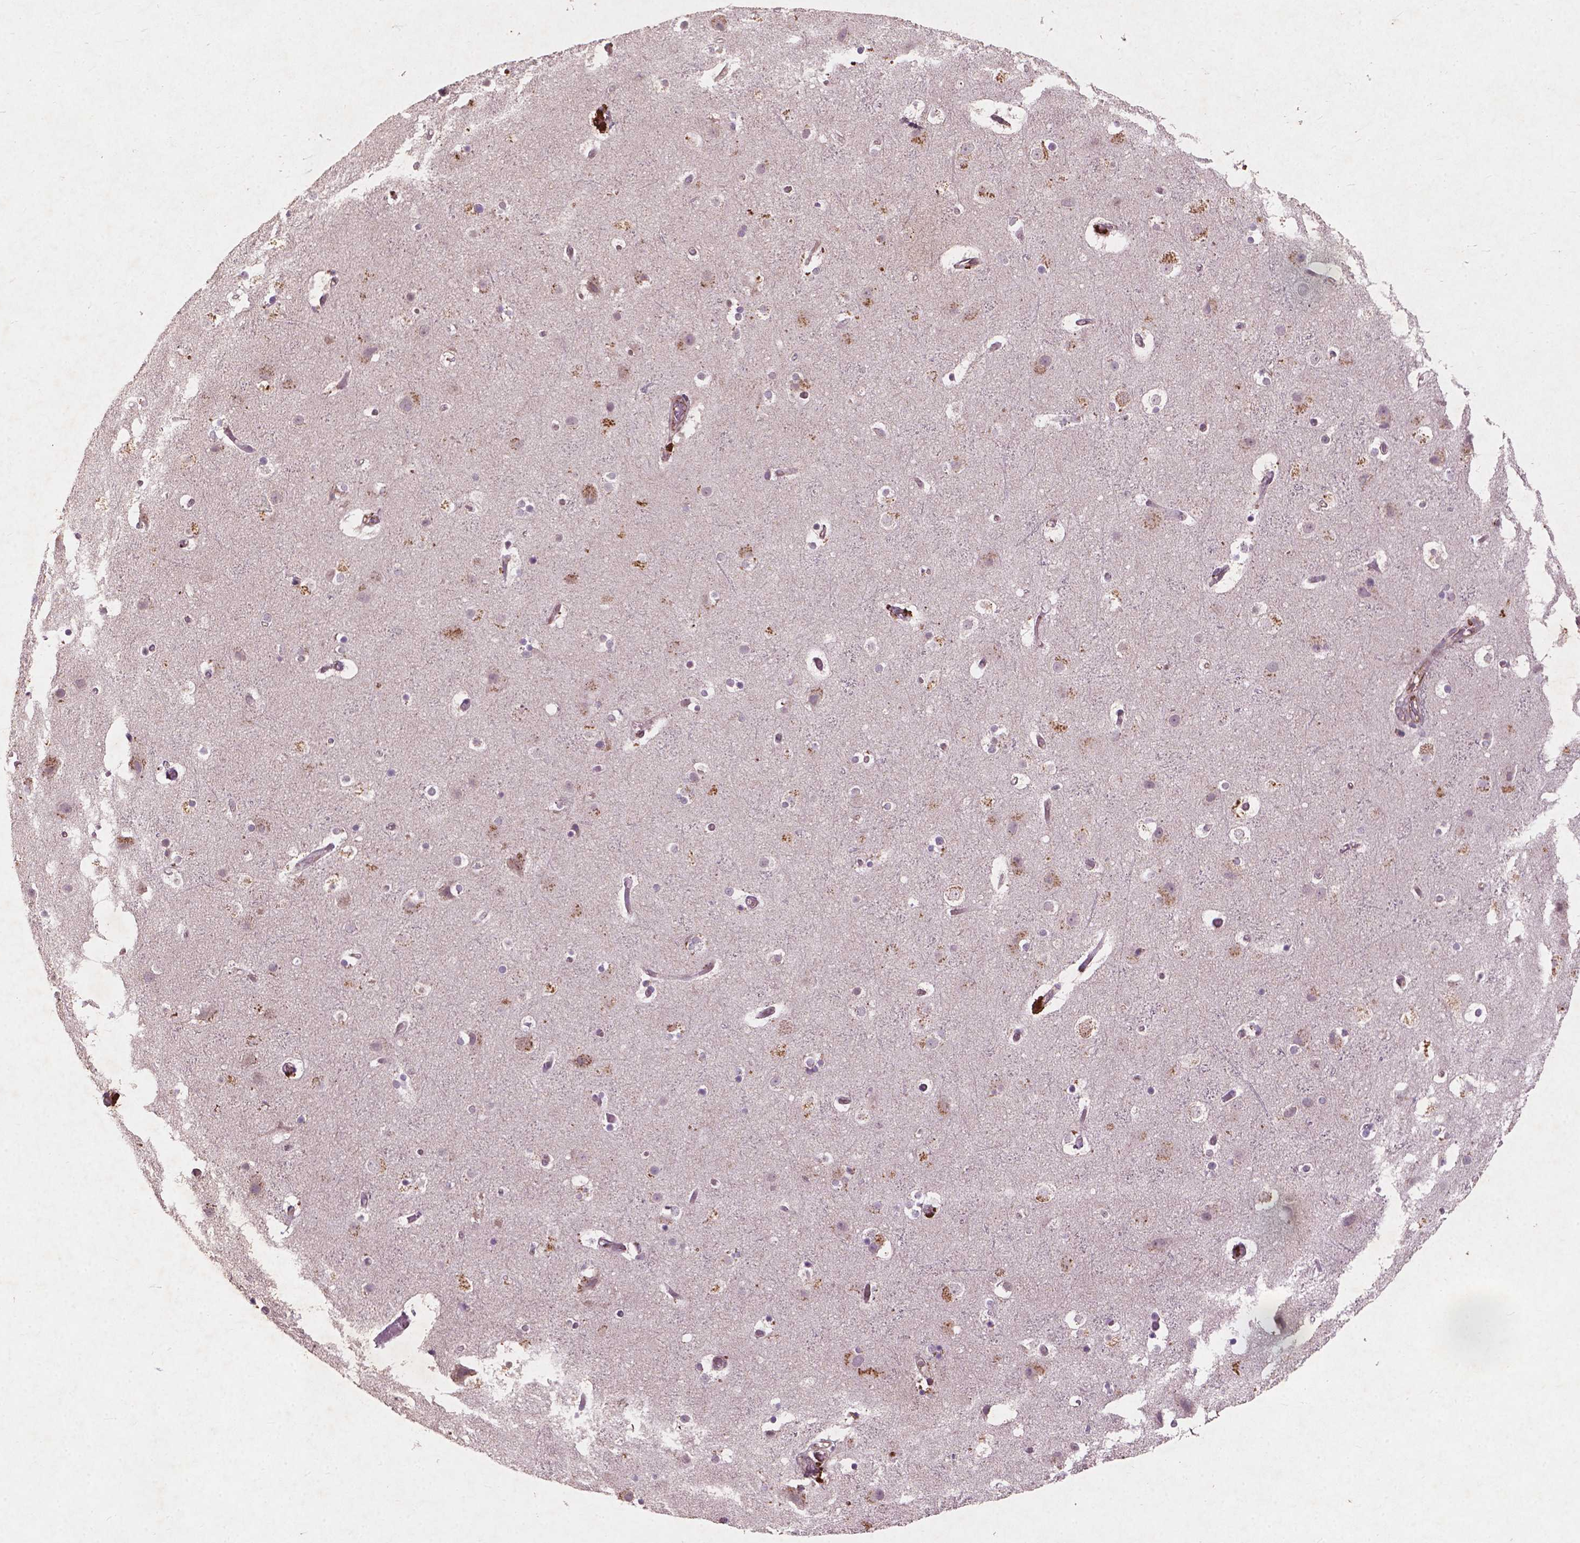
{"staining": {"intensity": "moderate", "quantity": "<25%", "location": "cytoplasmic/membranous"}, "tissue": "cerebral cortex", "cell_type": "Endothelial cells", "image_type": "normal", "snomed": [{"axis": "morphology", "description": "Normal tissue, NOS"}, {"axis": "topography", "description": "Cerebral cortex"}], "caption": "Brown immunohistochemical staining in benign cerebral cortex displays moderate cytoplasmic/membranous staining in approximately <25% of endothelial cells. (brown staining indicates protein expression, while blue staining denotes nuclei).", "gene": "SMAD2", "patient": {"sex": "female", "age": 52}}